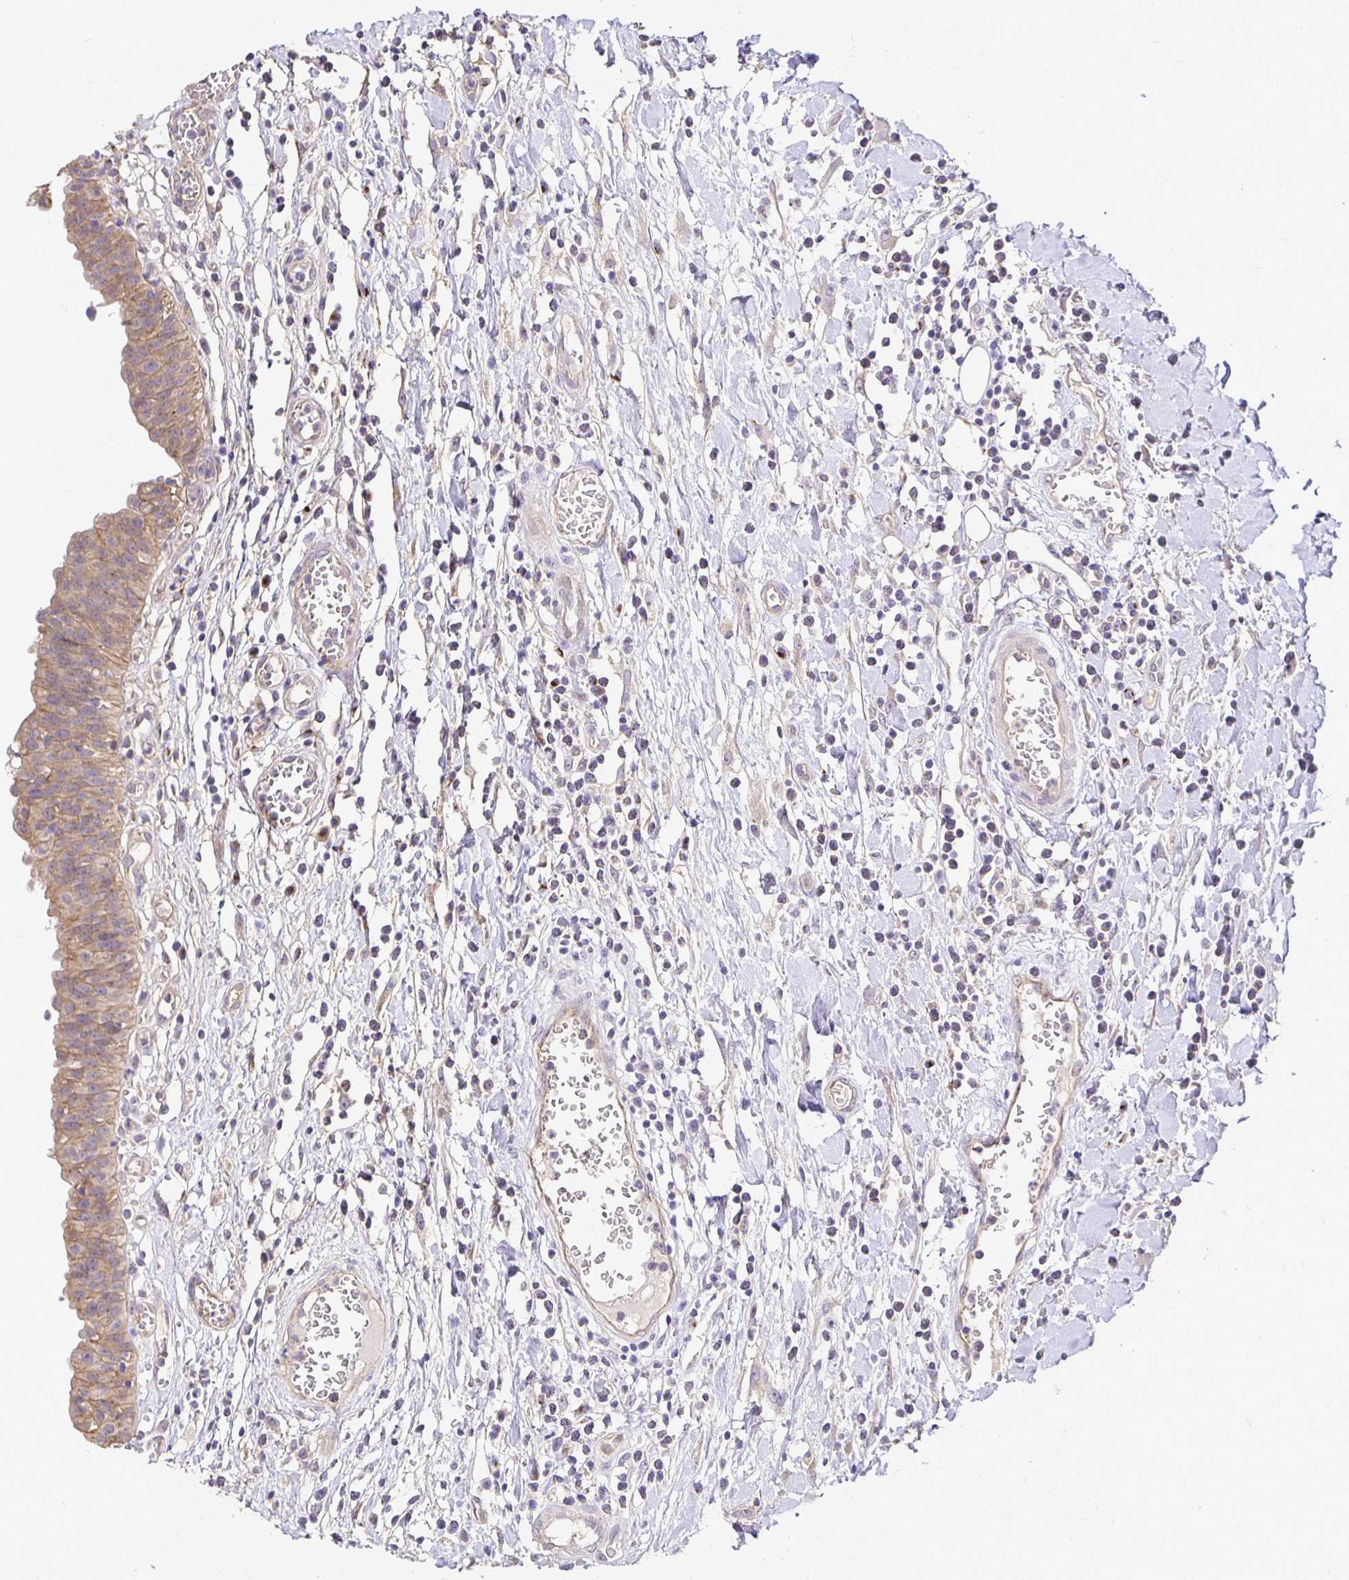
{"staining": {"intensity": "moderate", "quantity": ">75%", "location": "cytoplasmic/membranous"}, "tissue": "urinary bladder", "cell_type": "Urothelial cells", "image_type": "normal", "snomed": [{"axis": "morphology", "description": "Normal tissue, NOS"}, {"axis": "topography", "description": "Urinary bladder"}], "caption": "High-power microscopy captured an immunohistochemistry photomicrograph of unremarkable urinary bladder, revealing moderate cytoplasmic/membranous staining in about >75% of urothelial cells.", "gene": "SLC9A1", "patient": {"sex": "male", "age": 64}}